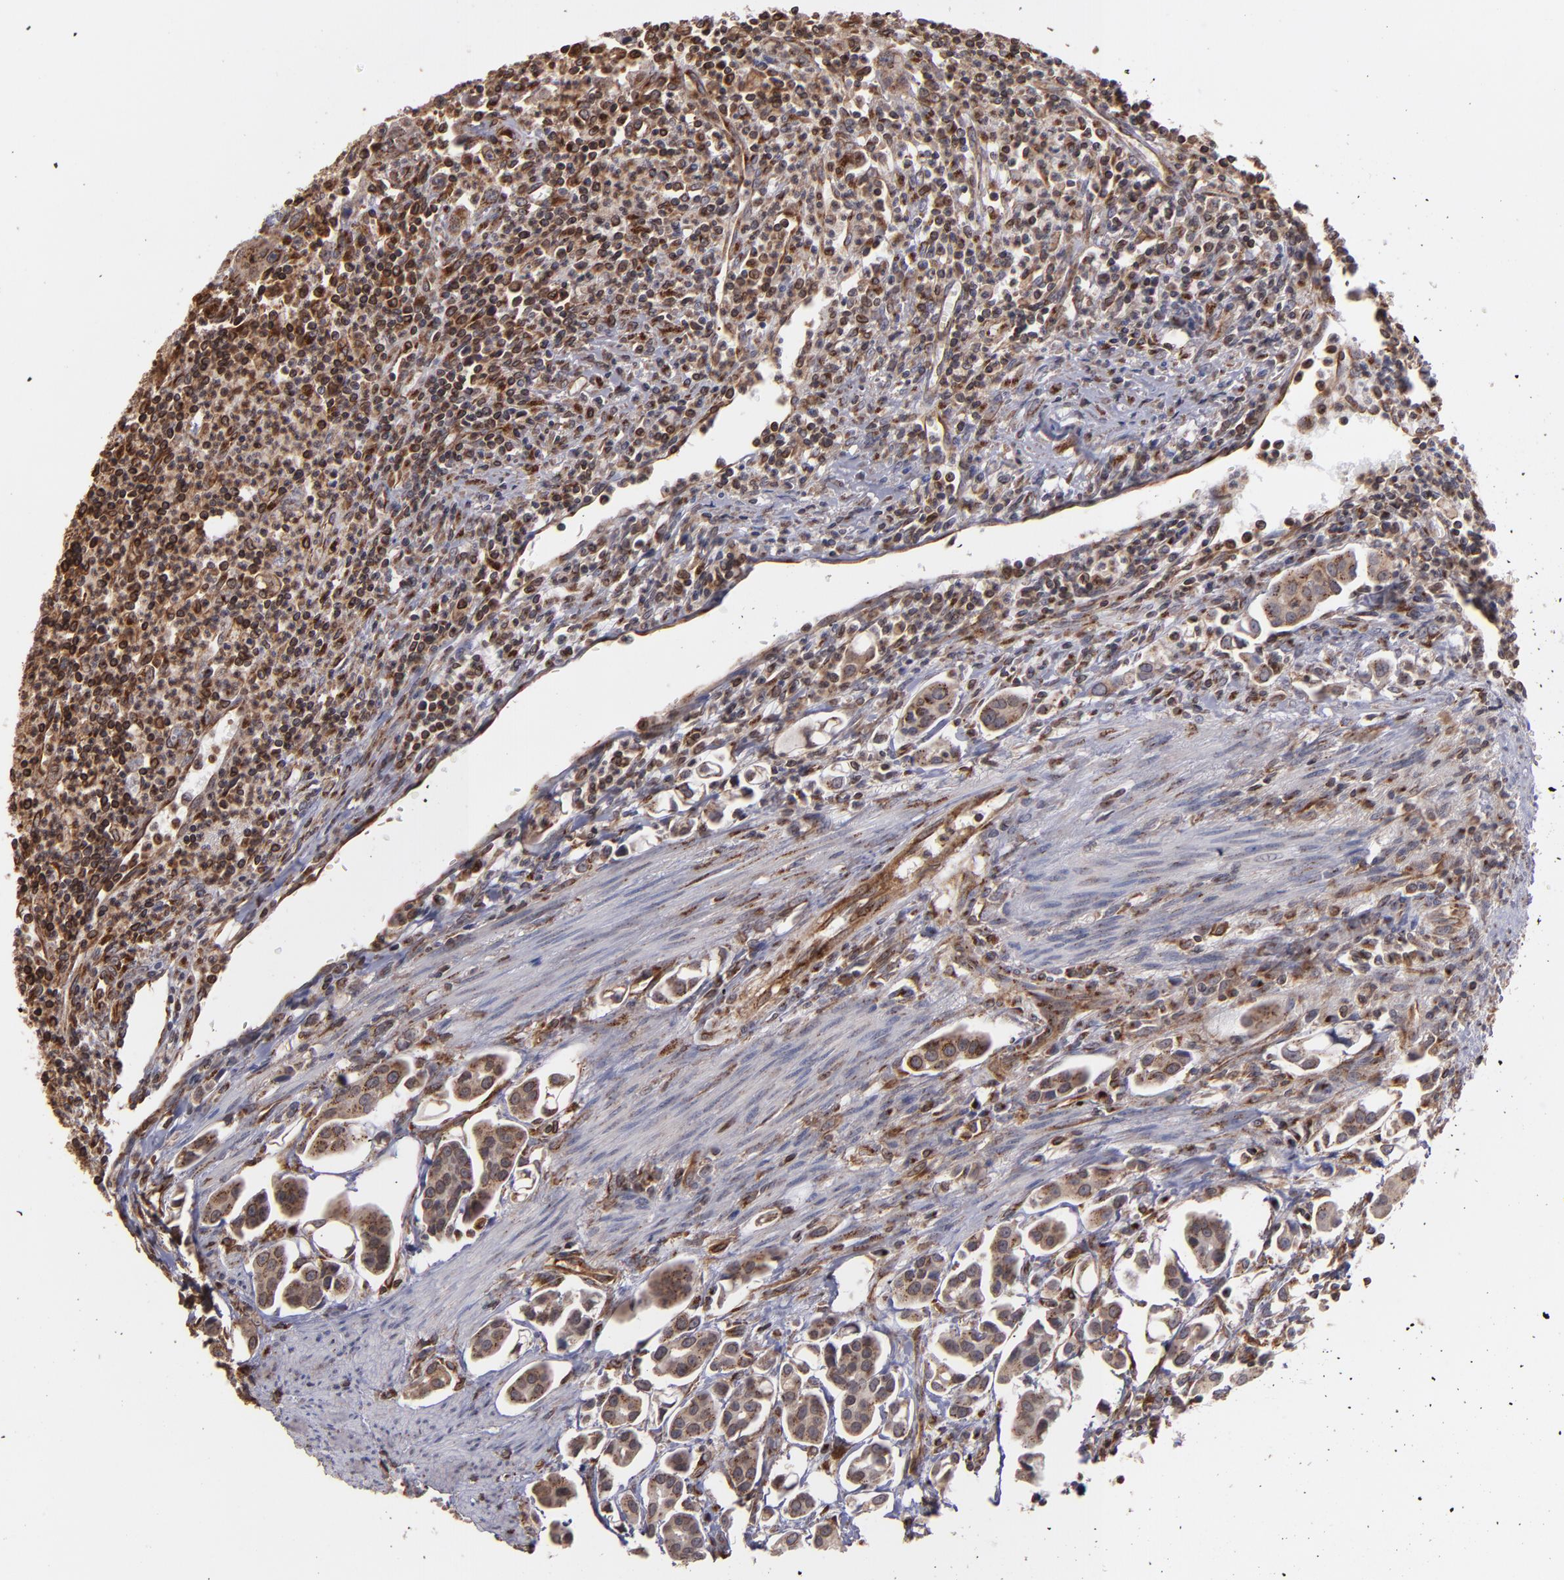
{"staining": {"intensity": "moderate", "quantity": ">75%", "location": "cytoplasmic/membranous"}, "tissue": "urothelial cancer", "cell_type": "Tumor cells", "image_type": "cancer", "snomed": [{"axis": "morphology", "description": "Urothelial carcinoma, High grade"}, {"axis": "topography", "description": "Urinary bladder"}], "caption": "Human urothelial carcinoma (high-grade) stained with a protein marker shows moderate staining in tumor cells.", "gene": "TRIP11", "patient": {"sex": "male", "age": 66}}